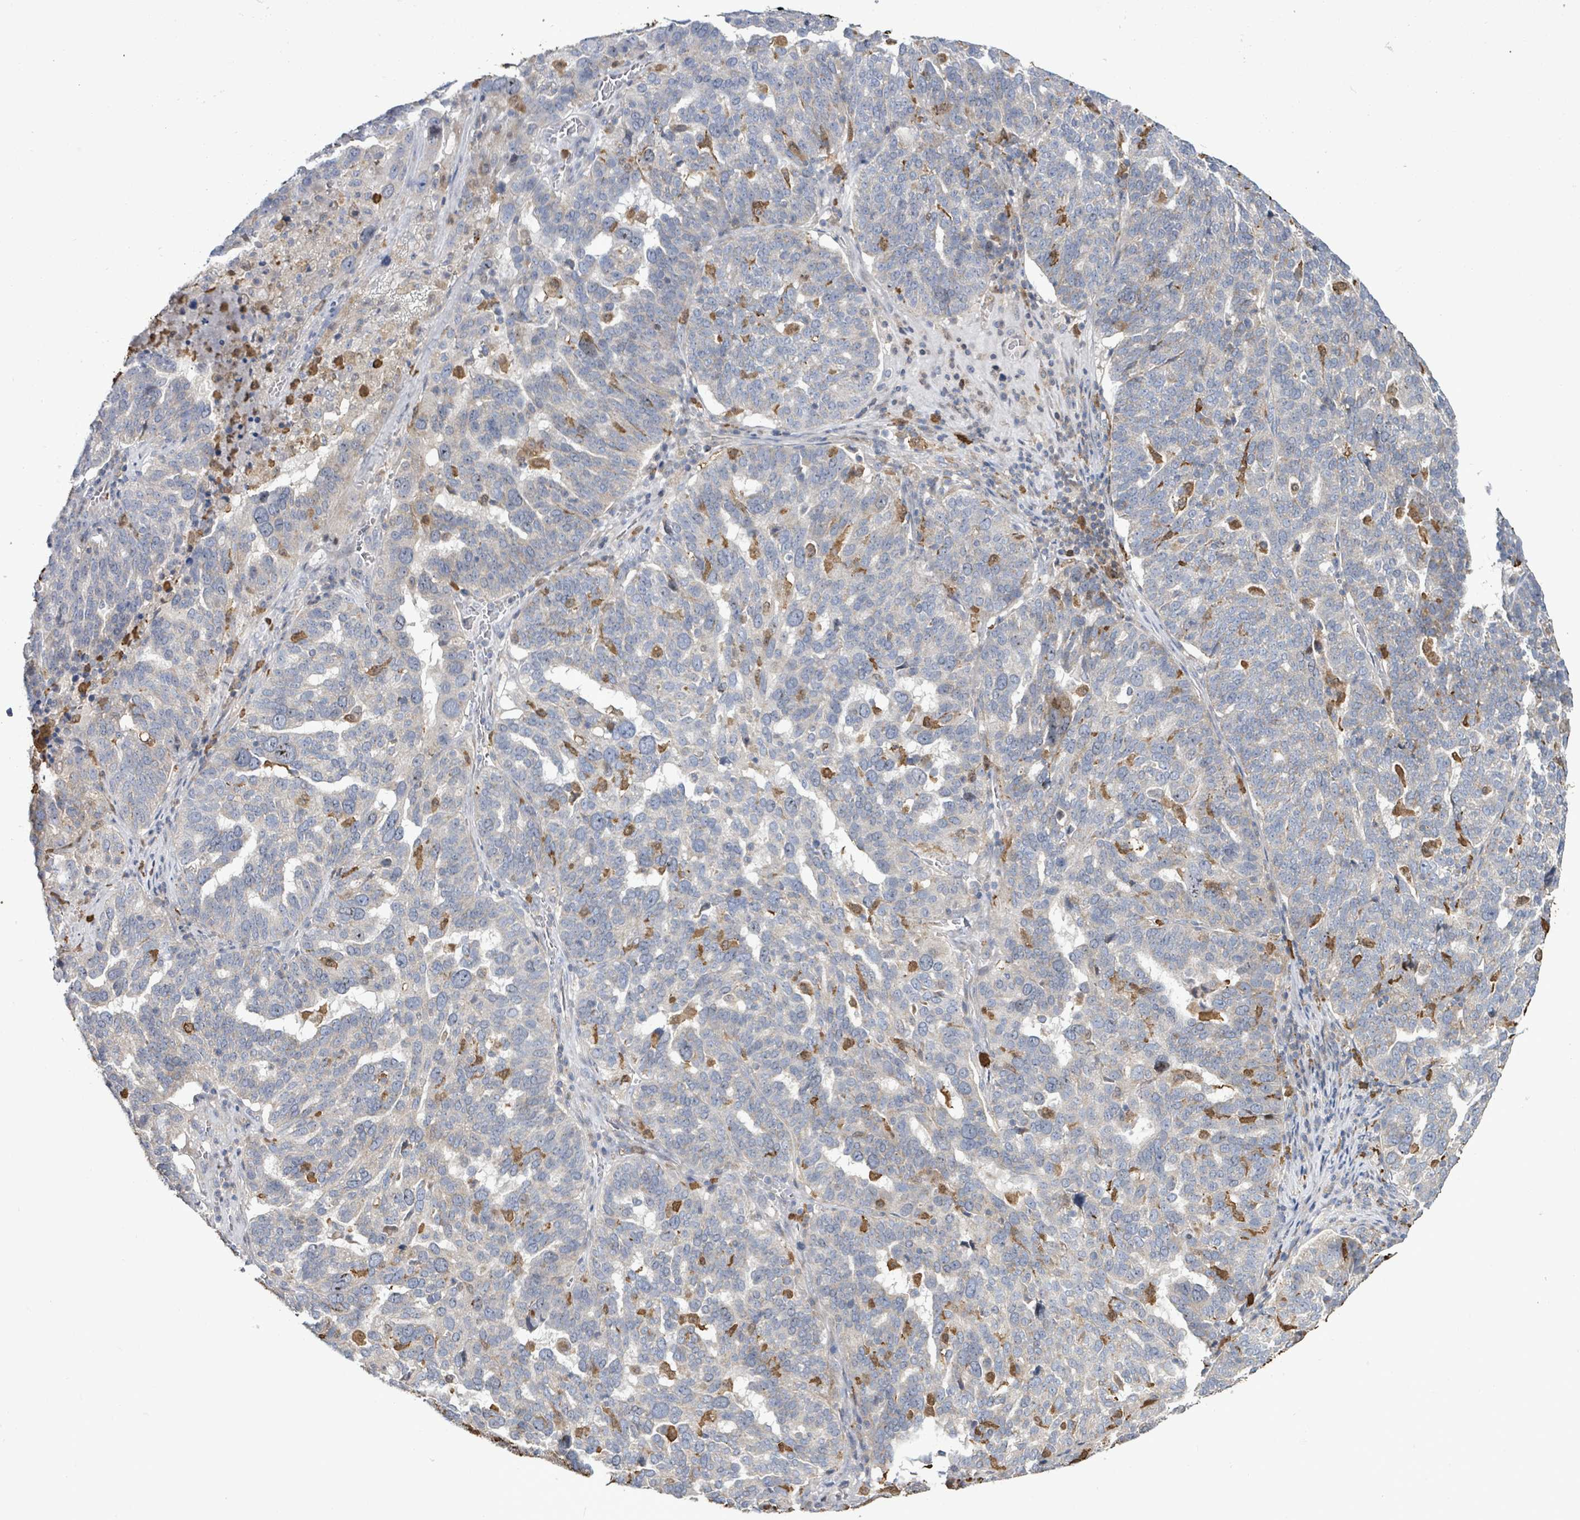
{"staining": {"intensity": "negative", "quantity": "none", "location": "none"}, "tissue": "ovarian cancer", "cell_type": "Tumor cells", "image_type": "cancer", "snomed": [{"axis": "morphology", "description": "Cystadenocarcinoma, serous, NOS"}, {"axis": "topography", "description": "Ovary"}], "caption": "Ovarian cancer stained for a protein using IHC displays no expression tumor cells.", "gene": "FAM210A", "patient": {"sex": "female", "age": 59}}